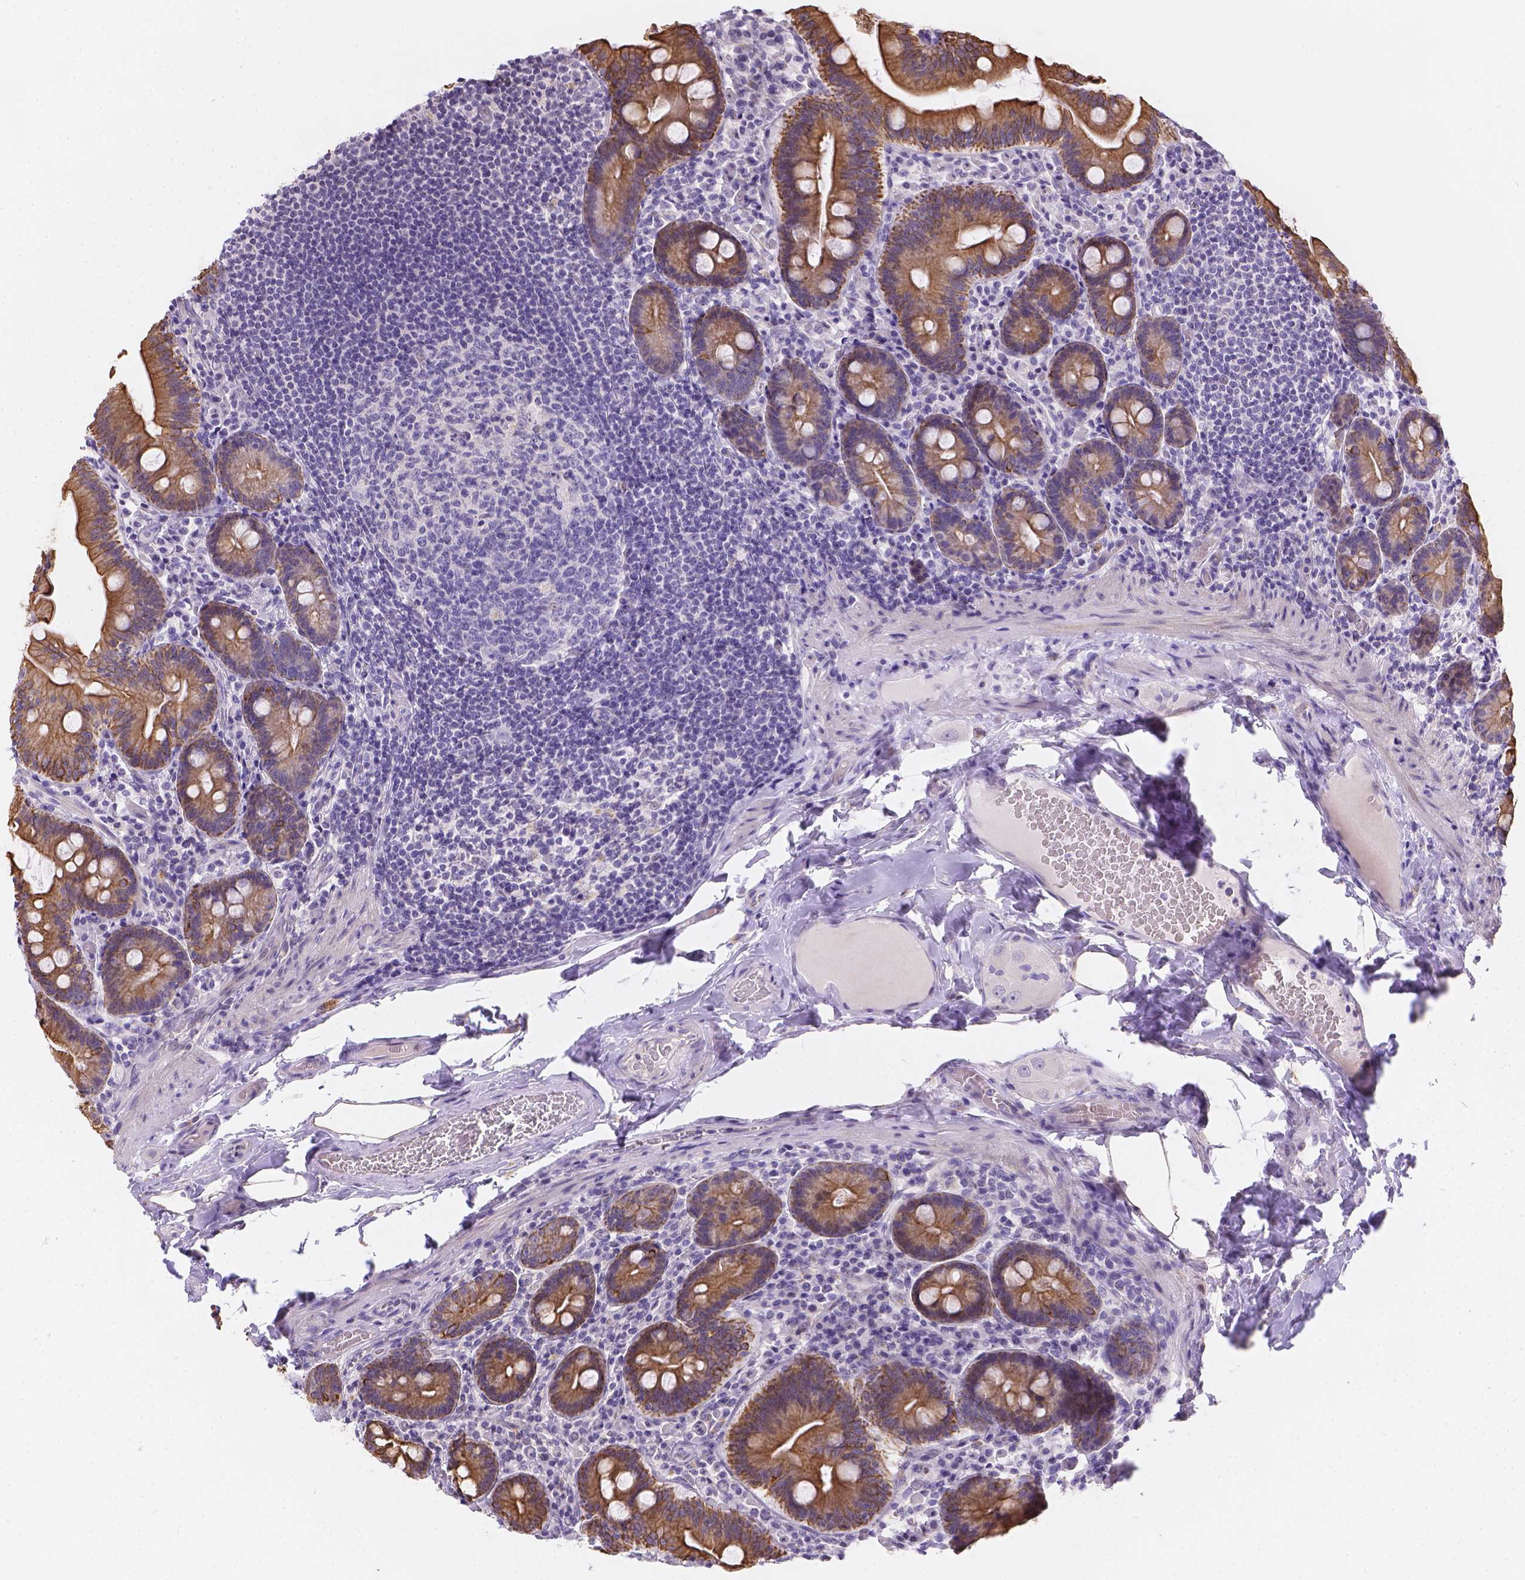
{"staining": {"intensity": "strong", "quantity": ">75%", "location": "cytoplasmic/membranous"}, "tissue": "small intestine", "cell_type": "Glandular cells", "image_type": "normal", "snomed": [{"axis": "morphology", "description": "Normal tissue, NOS"}, {"axis": "topography", "description": "Small intestine"}], "caption": "The immunohistochemical stain shows strong cytoplasmic/membranous positivity in glandular cells of normal small intestine.", "gene": "DMWD", "patient": {"sex": "male", "age": 37}}